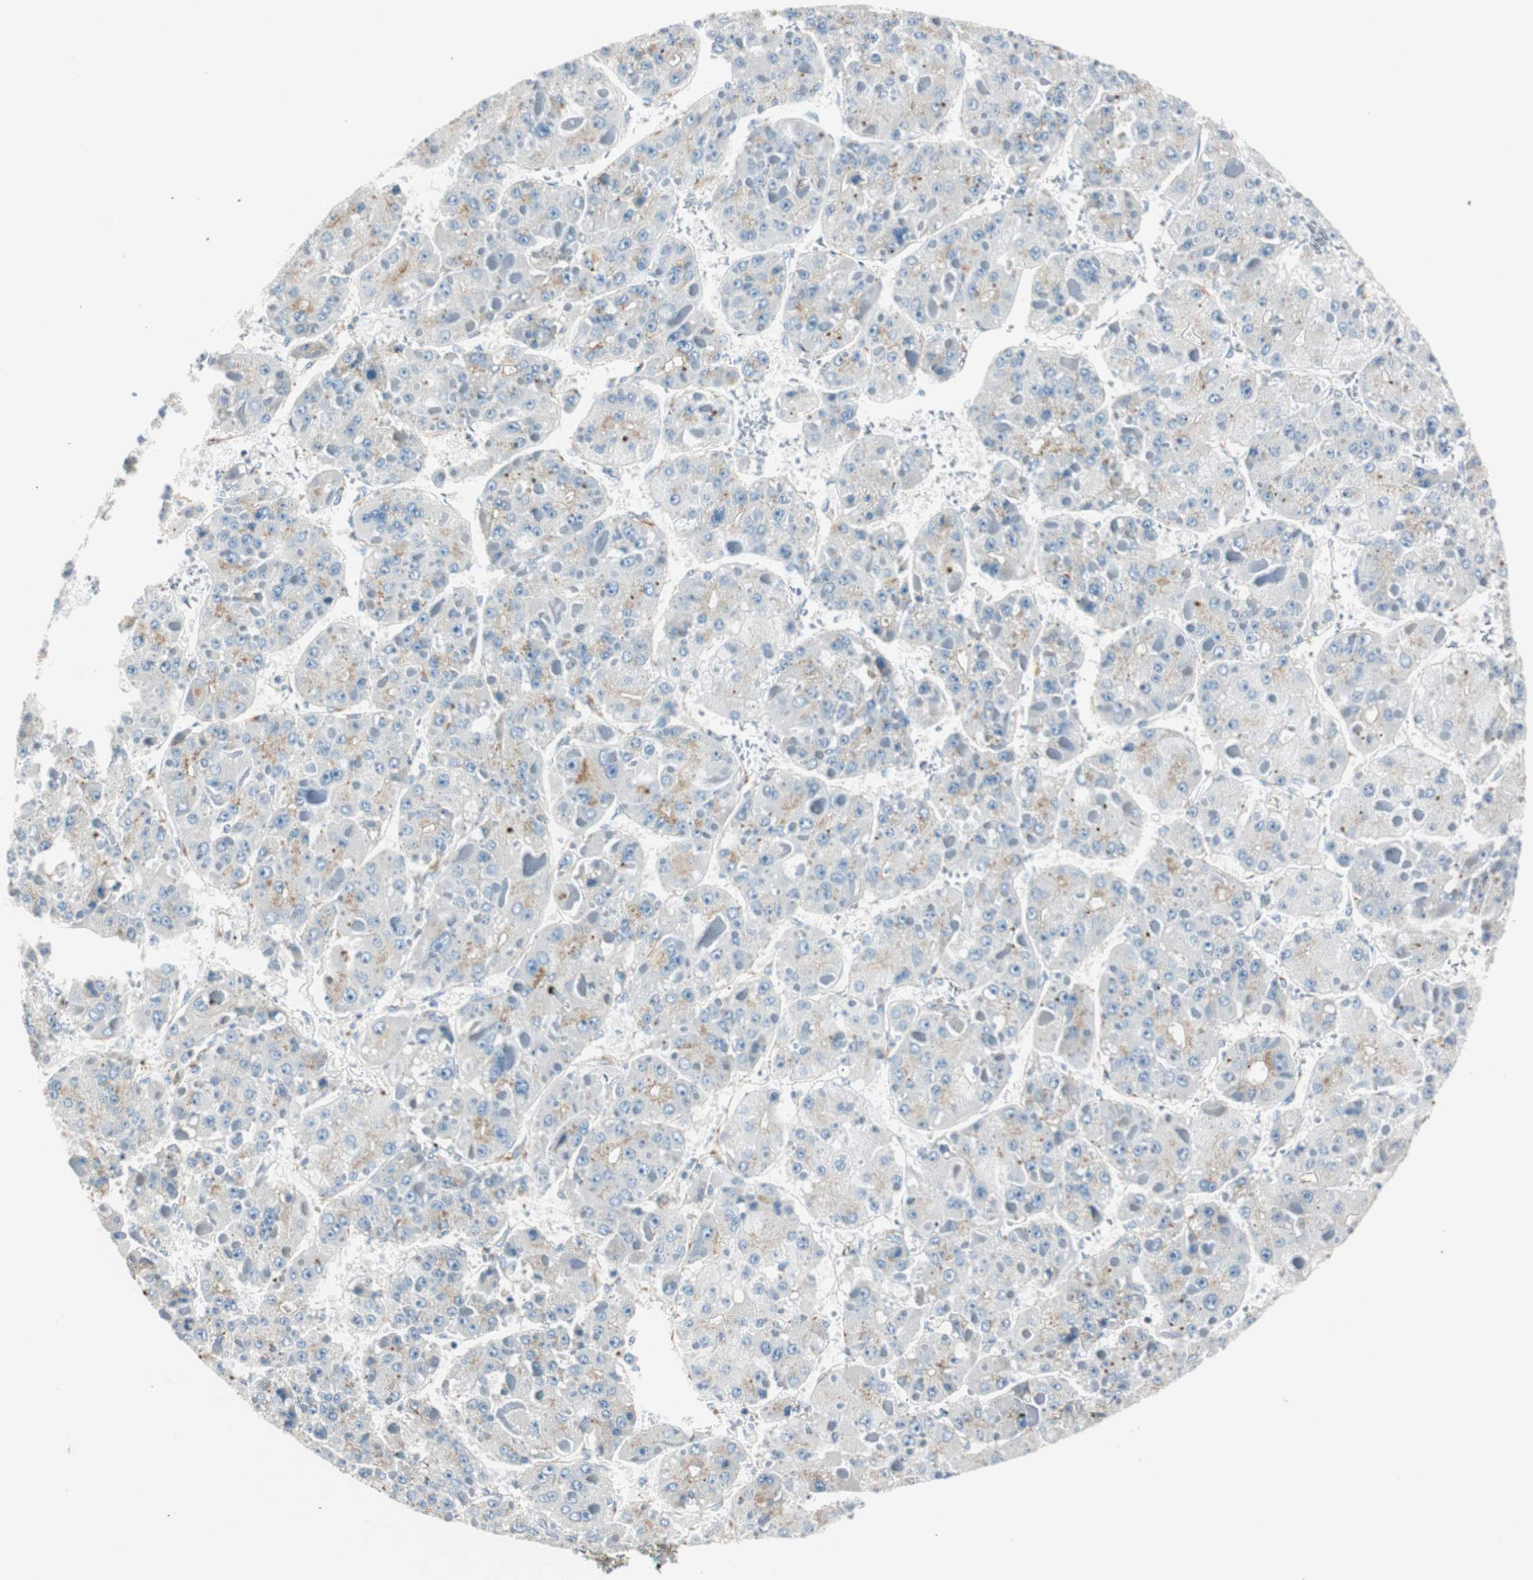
{"staining": {"intensity": "weak", "quantity": "<25%", "location": "cytoplasmic/membranous"}, "tissue": "liver cancer", "cell_type": "Tumor cells", "image_type": "cancer", "snomed": [{"axis": "morphology", "description": "Carcinoma, Hepatocellular, NOS"}, {"axis": "topography", "description": "Liver"}], "caption": "There is no significant expression in tumor cells of liver cancer (hepatocellular carcinoma).", "gene": "TMF1", "patient": {"sex": "female", "age": 73}}